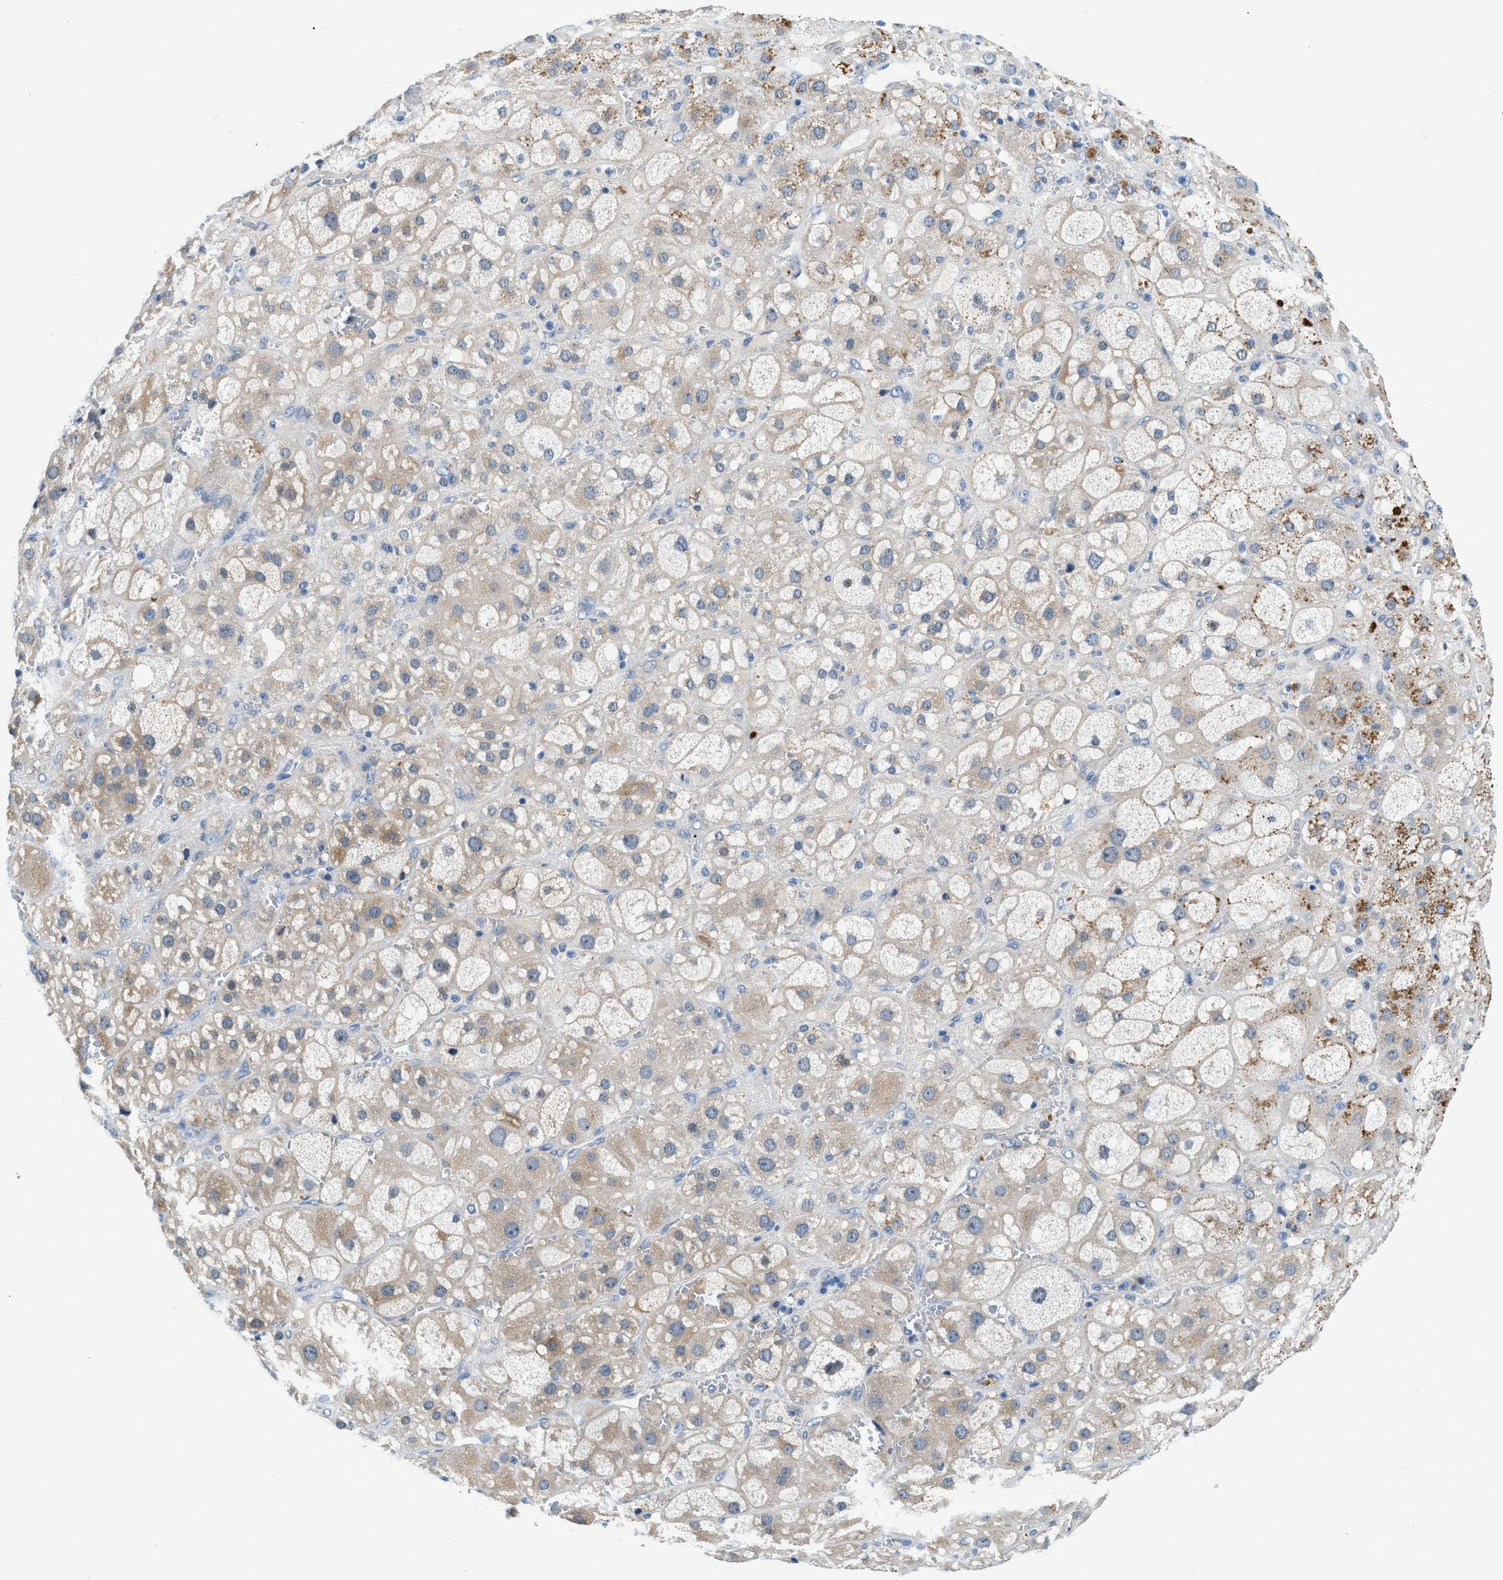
{"staining": {"intensity": "moderate", "quantity": "25%-75%", "location": "cytoplasmic/membranous"}, "tissue": "adrenal gland", "cell_type": "Glandular cells", "image_type": "normal", "snomed": [{"axis": "morphology", "description": "Normal tissue, NOS"}, {"axis": "topography", "description": "Adrenal gland"}], "caption": "Adrenal gland stained with DAB immunohistochemistry (IHC) reveals medium levels of moderate cytoplasmic/membranous staining in about 25%-75% of glandular cells. Nuclei are stained in blue.", "gene": "TSPAN3", "patient": {"sex": "female", "age": 47}}